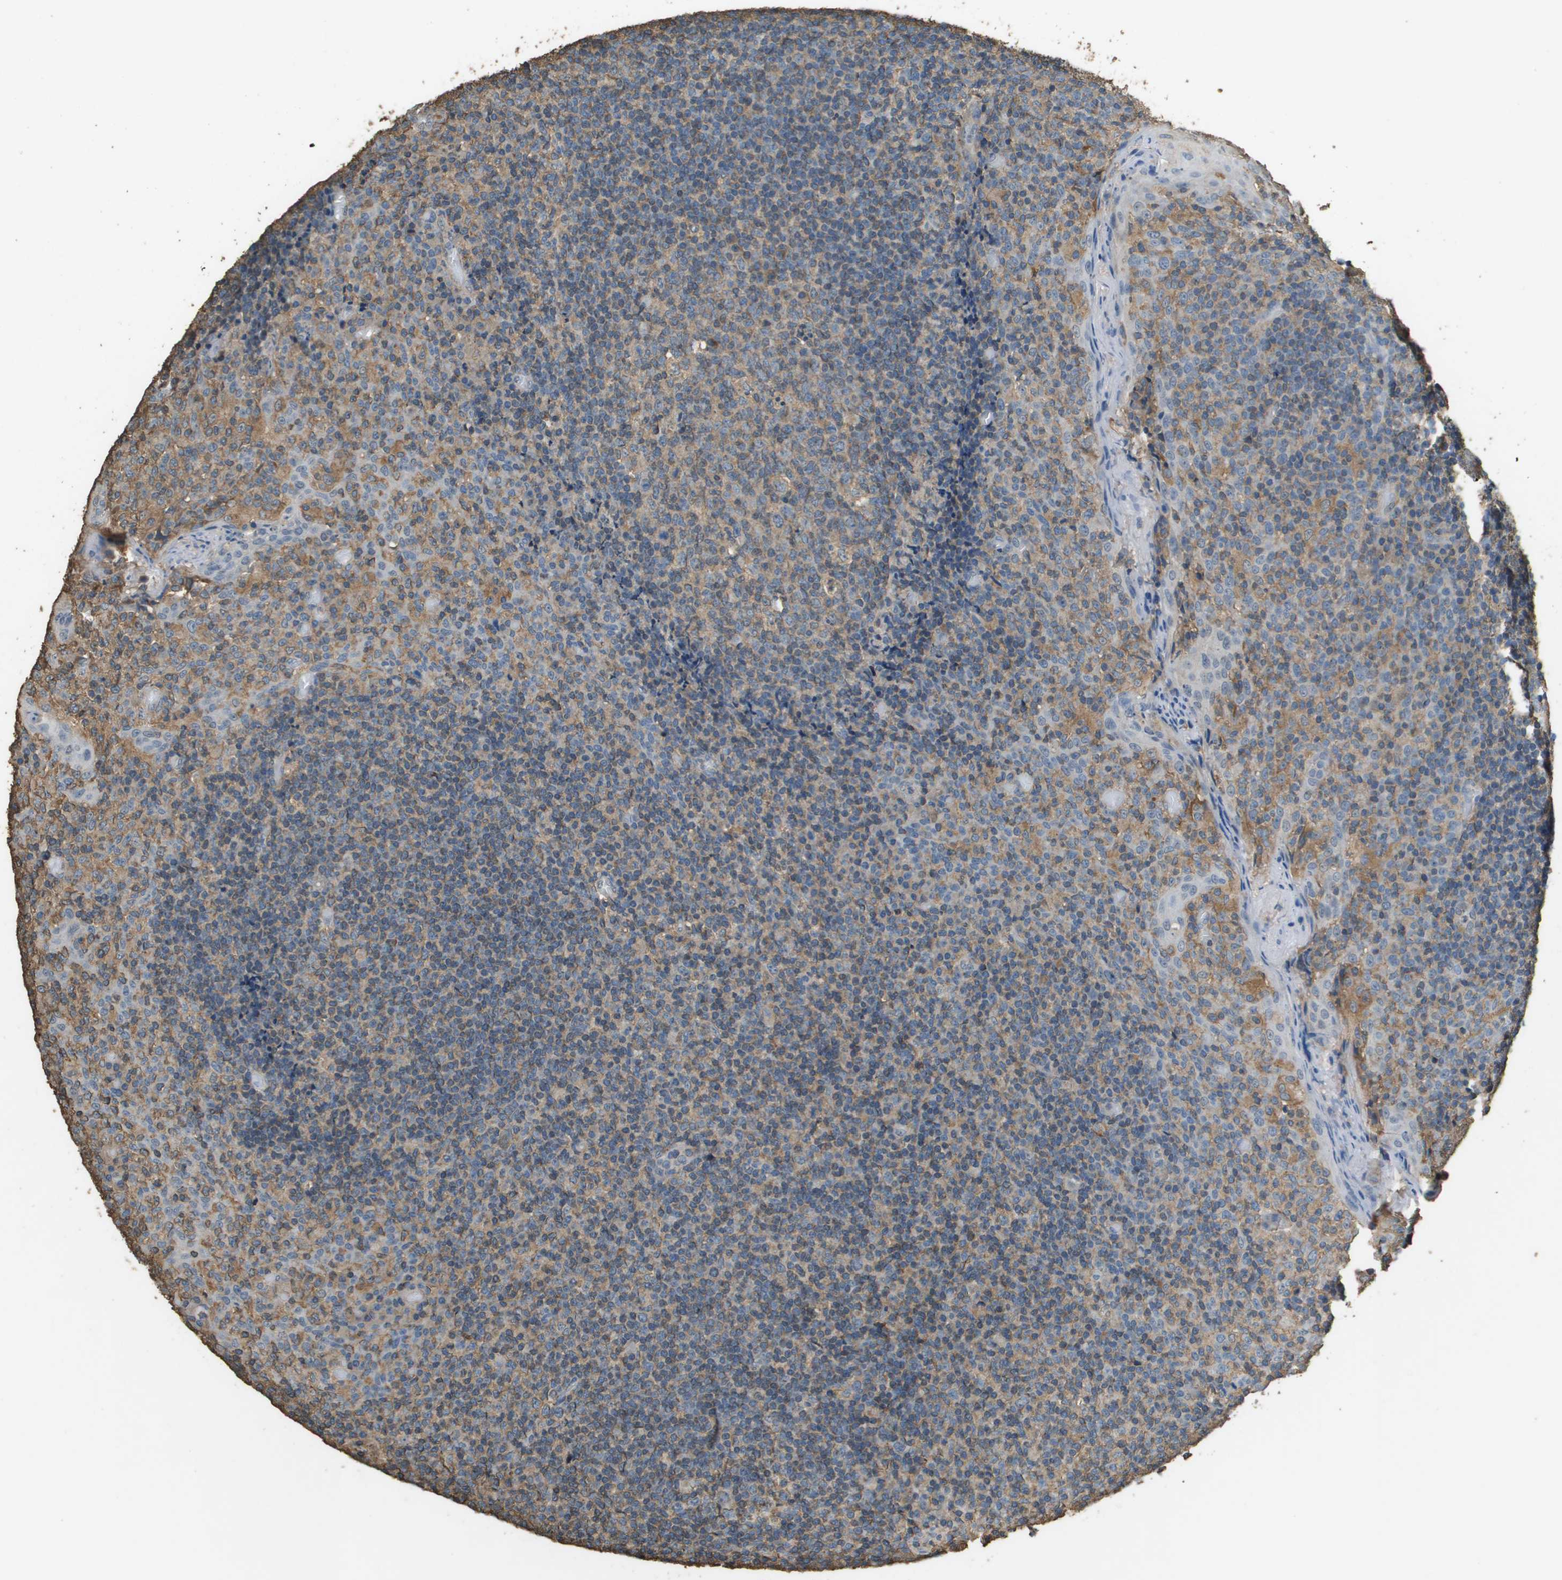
{"staining": {"intensity": "weak", "quantity": ">75%", "location": "cytoplasmic/membranous"}, "tissue": "tonsil", "cell_type": "Germinal center cells", "image_type": "normal", "snomed": [{"axis": "morphology", "description": "Normal tissue, NOS"}, {"axis": "topography", "description": "Tonsil"}], "caption": "Germinal center cells reveal low levels of weak cytoplasmic/membranous expression in approximately >75% of cells in unremarkable tonsil.", "gene": "MS4A7", "patient": {"sex": "female", "age": 19}}